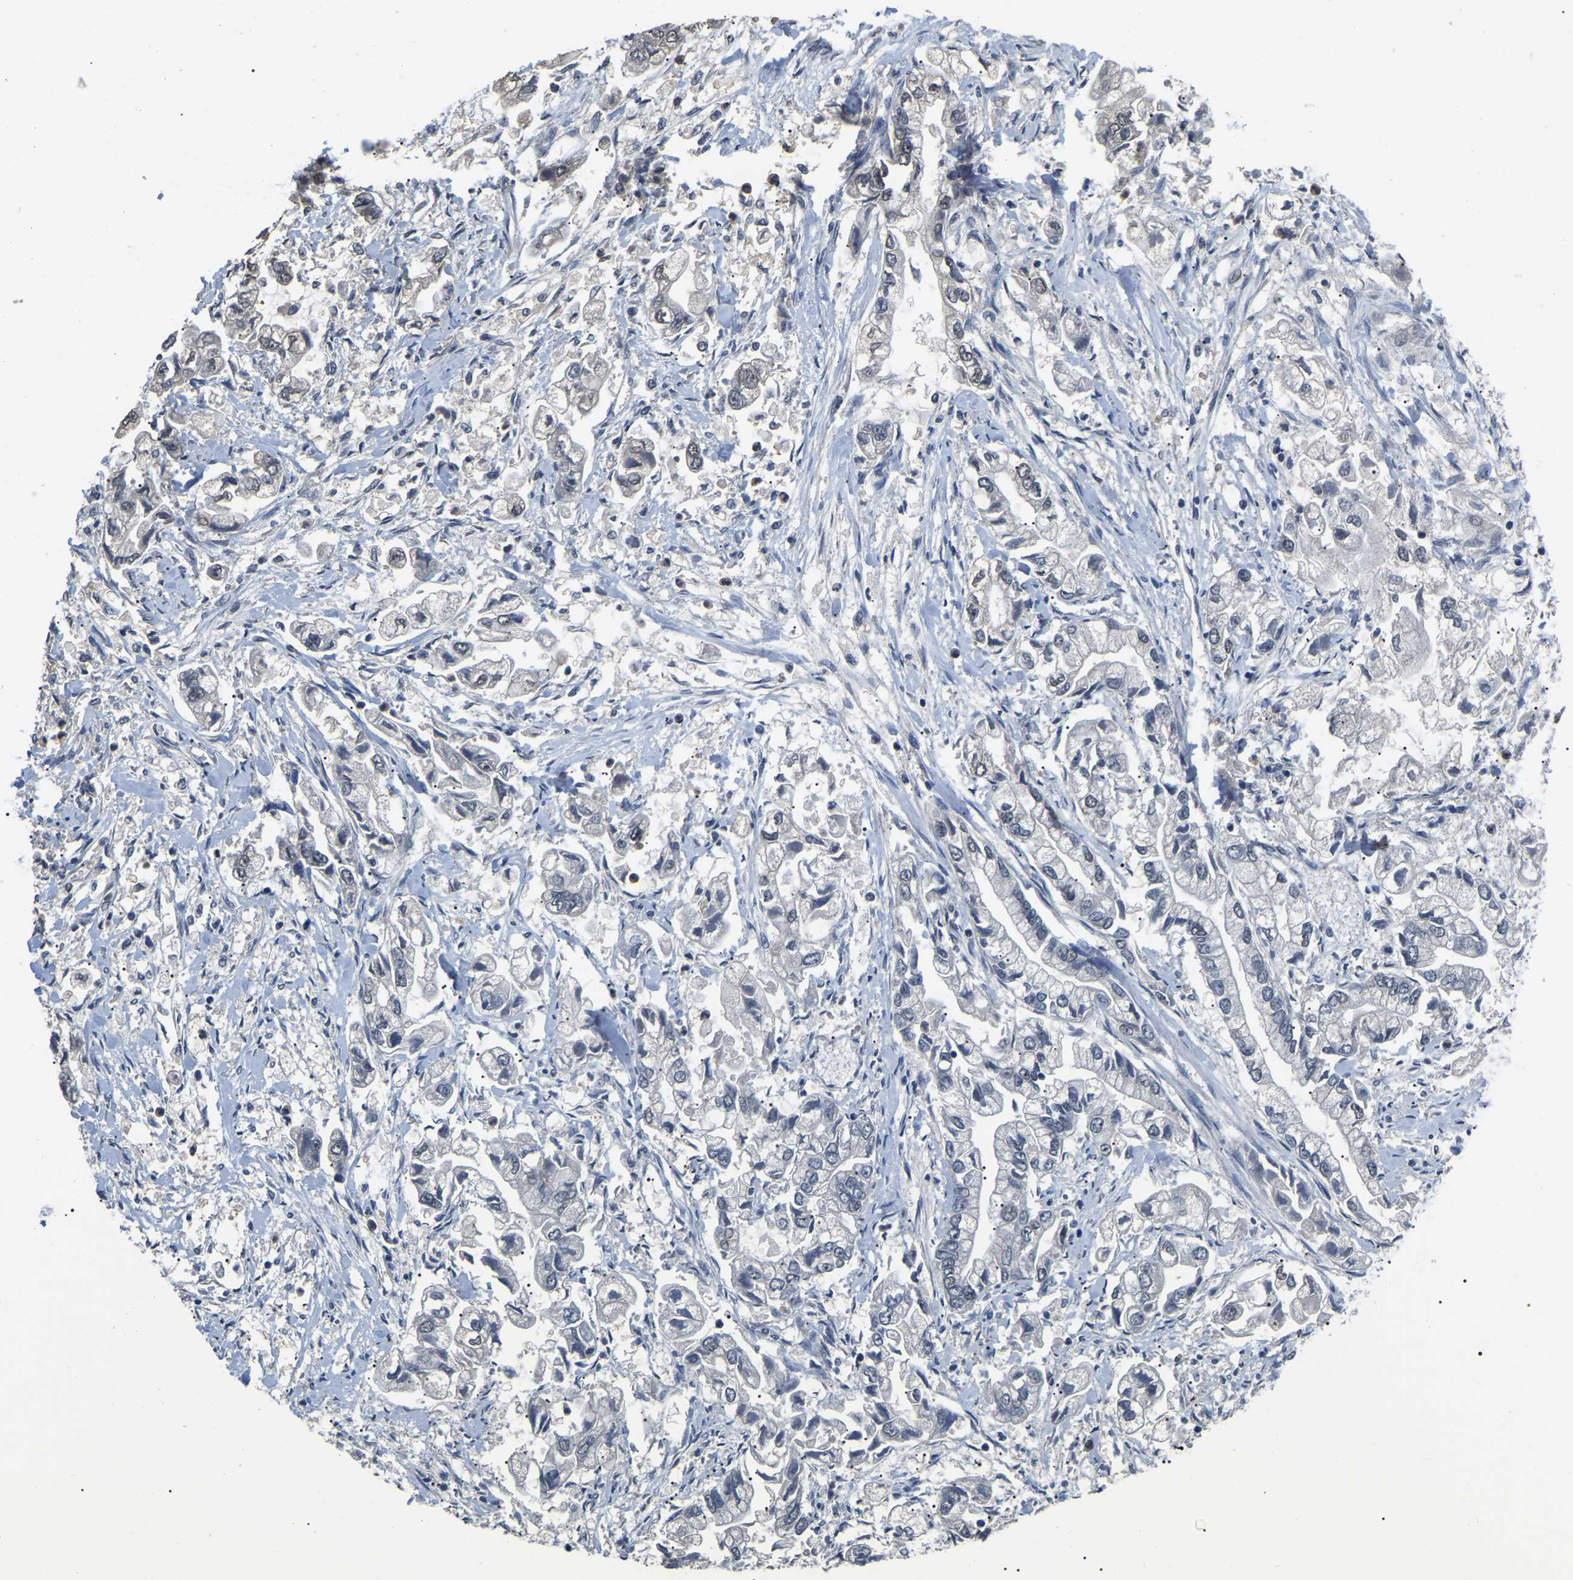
{"staining": {"intensity": "negative", "quantity": "none", "location": "none"}, "tissue": "stomach cancer", "cell_type": "Tumor cells", "image_type": "cancer", "snomed": [{"axis": "morphology", "description": "Normal tissue, NOS"}, {"axis": "morphology", "description": "Adenocarcinoma, NOS"}, {"axis": "topography", "description": "Stomach"}], "caption": "Human stomach cancer stained for a protein using immunohistochemistry demonstrates no expression in tumor cells.", "gene": "PPM1E", "patient": {"sex": "male", "age": 62}}